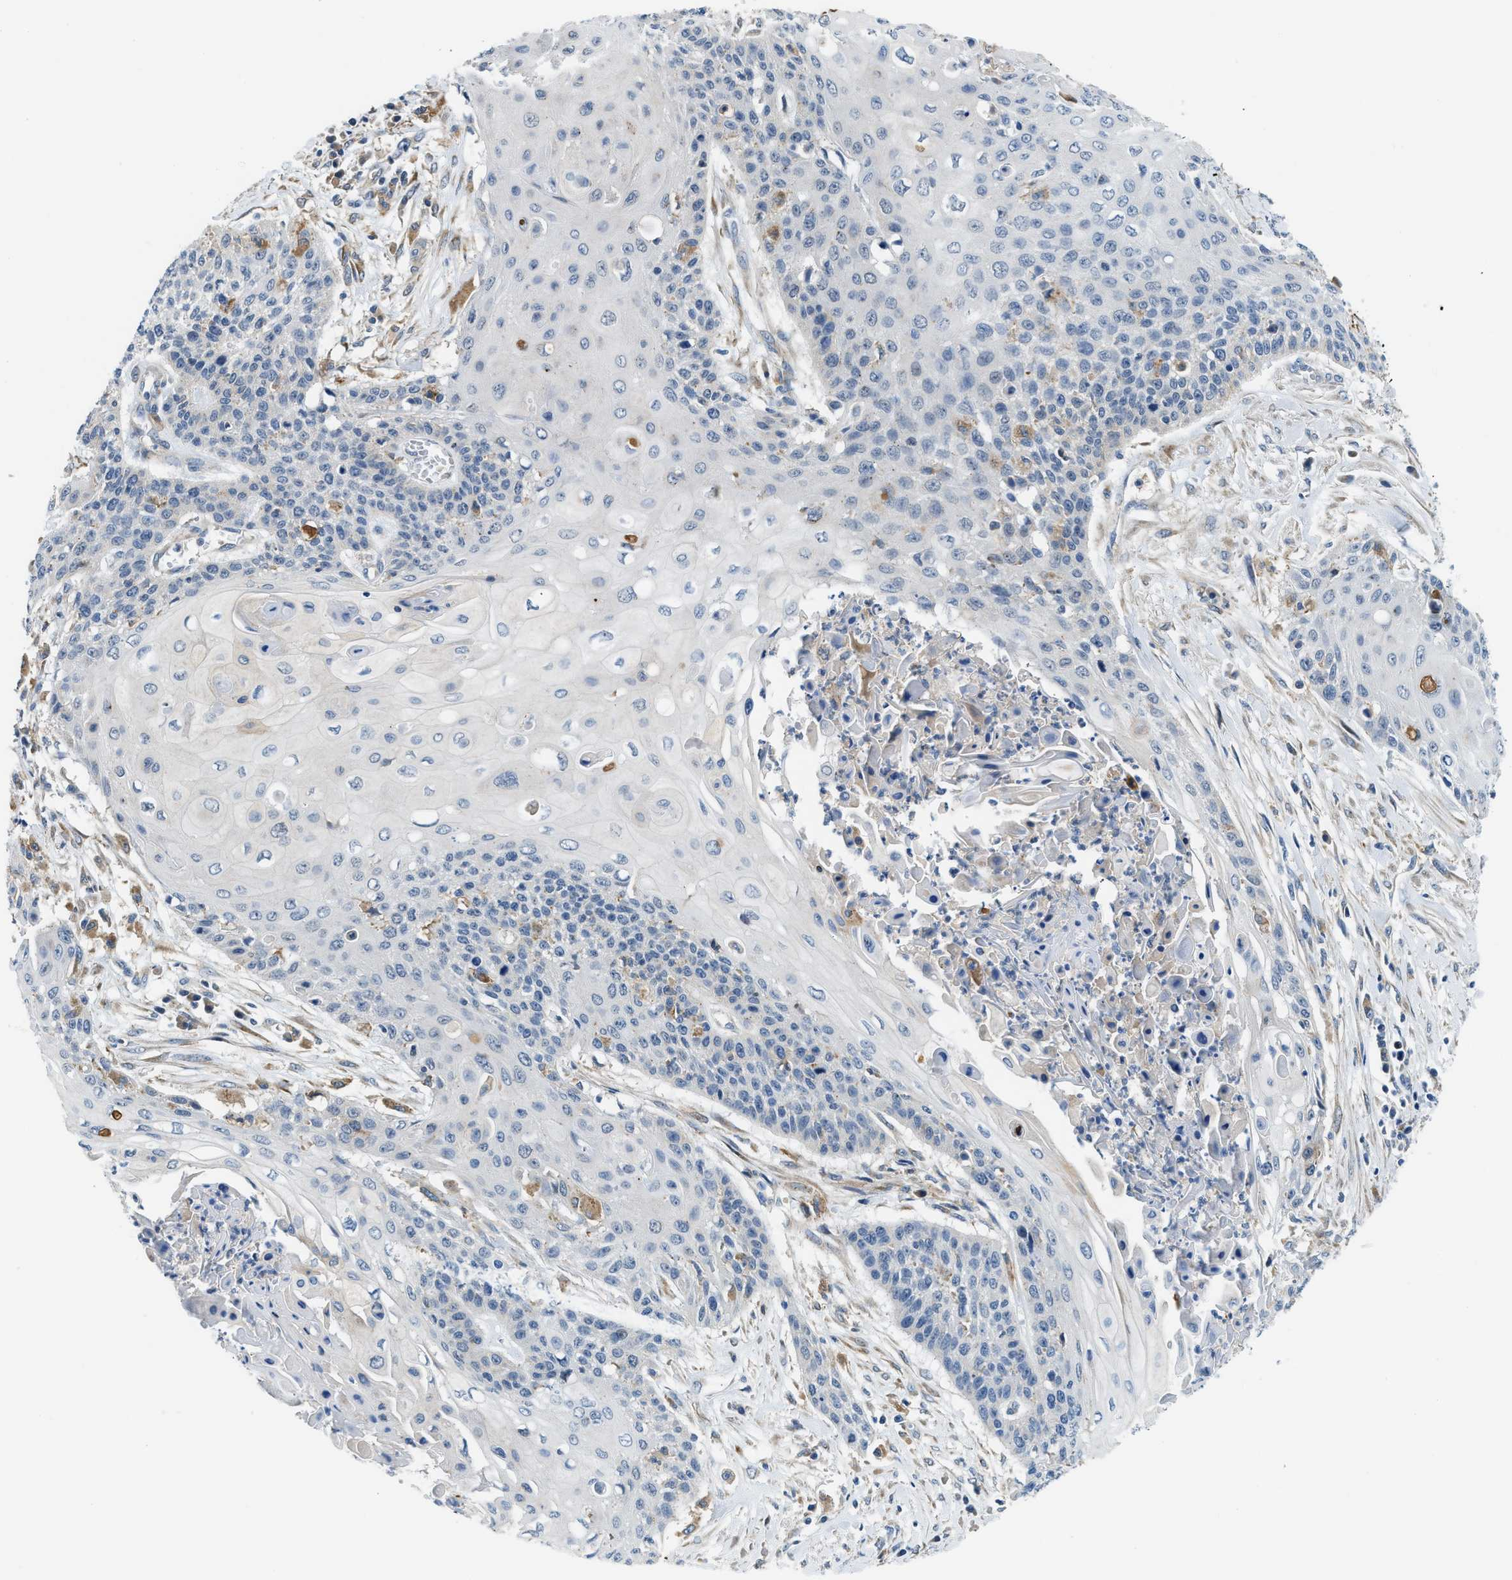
{"staining": {"intensity": "negative", "quantity": "none", "location": "none"}, "tissue": "cervical cancer", "cell_type": "Tumor cells", "image_type": "cancer", "snomed": [{"axis": "morphology", "description": "Squamous cell carcinoma, NOS"}, {"axis": "topography", "description": "Cervix"}], "caption": "Tumor cells show no significant expression in cervical cancer. Brightfield microscopy of IHC stained with DAB (3,3'-diaminobenzidine) (brown) and hematoxylin (blue), captured at high magnification.", "gene": "LPIN2", "patient": {"sex": "female", "age": 39}}